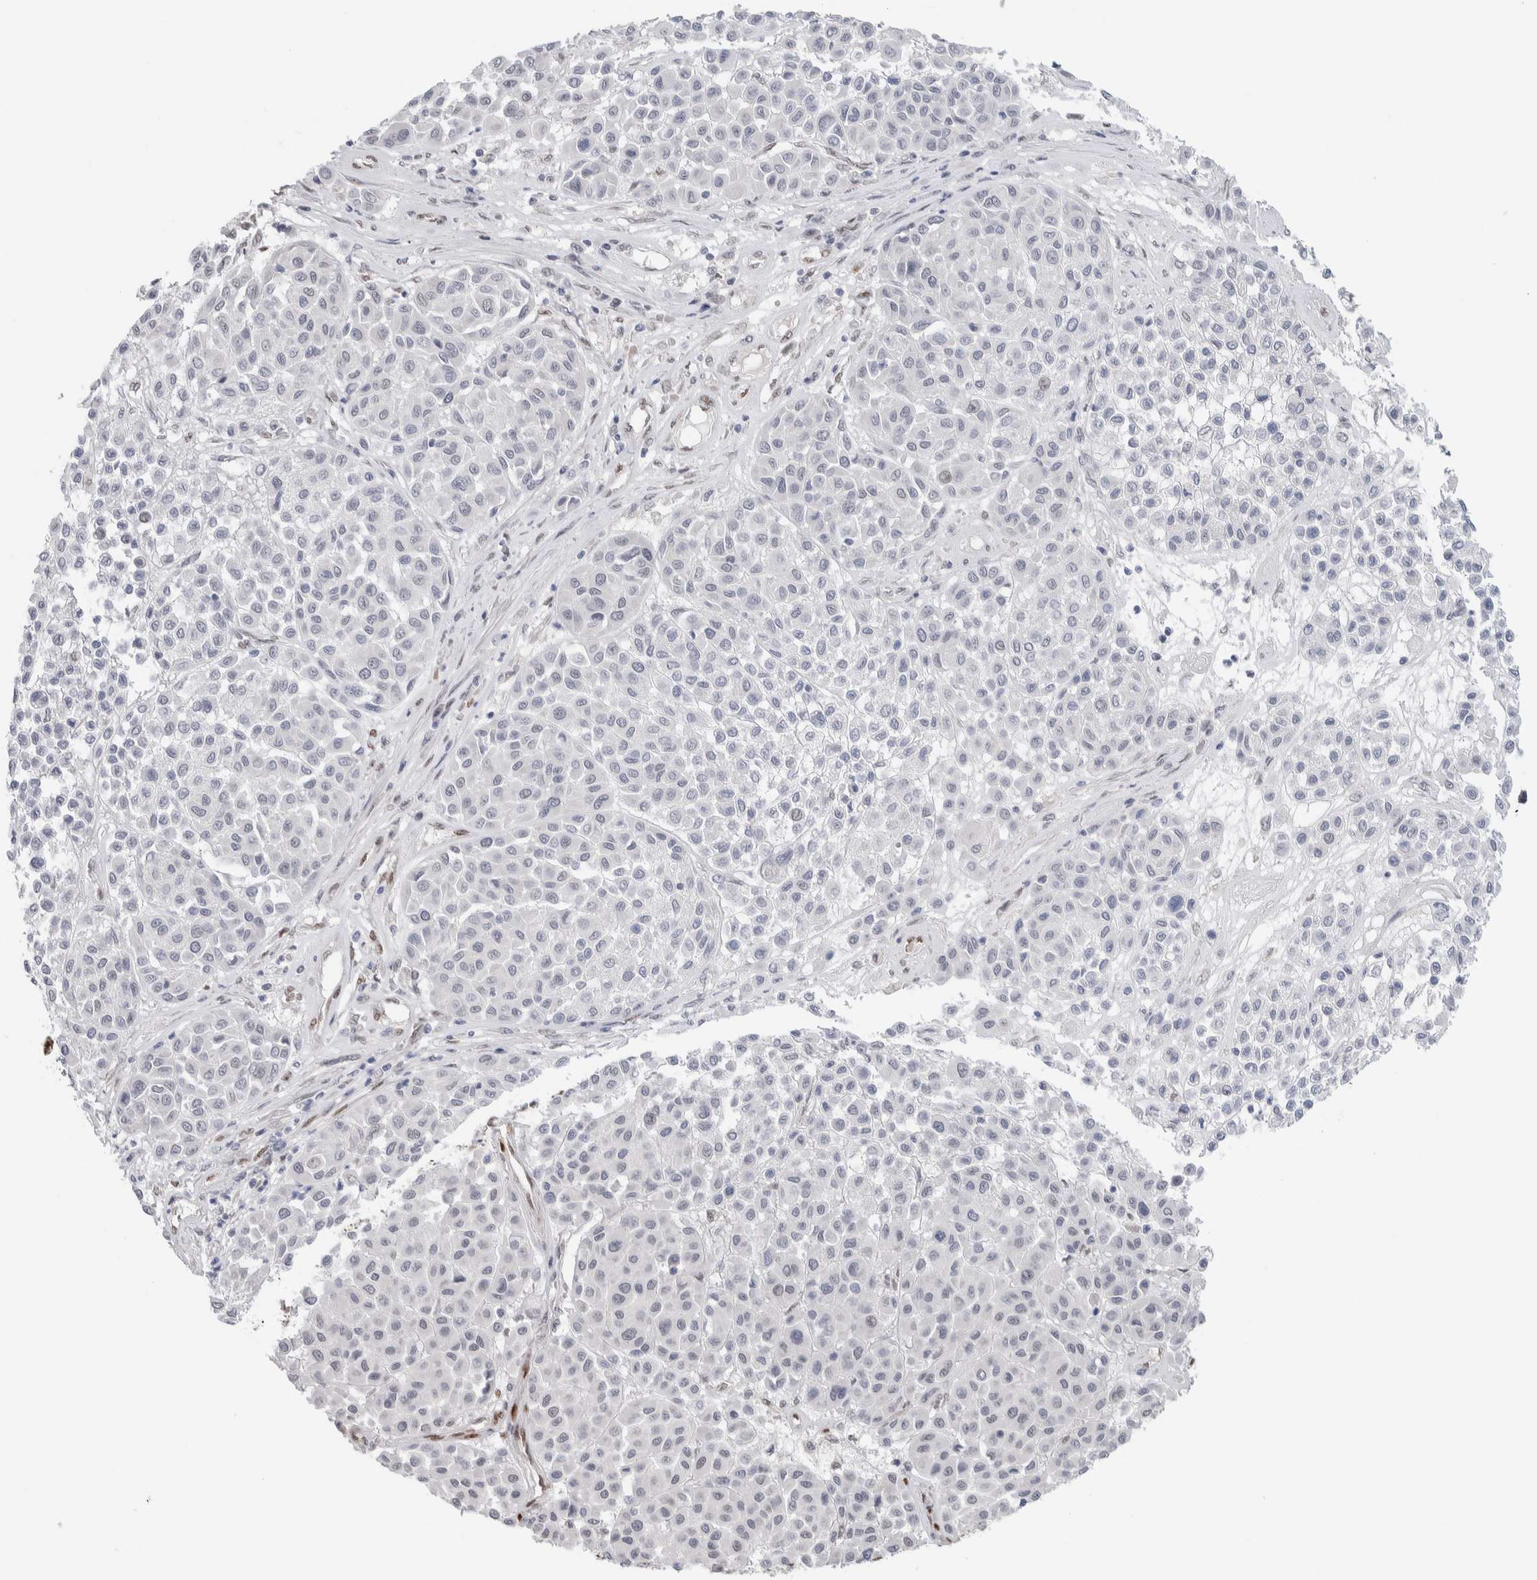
{"staining": {"intensity": "negative", "quantity": "none", "location": "none"}, "tissue": "melanoma", "cell_type": "Tumor cells", "image_type": "cancer", "snomed": [{"axis": "morphology", "description": "Malignant melanoma, Metastatic site"}, {"axis": "topography", "description": "Soft tissue"}], "caption": "A high-resolution micrograph shows immunohistochemistry staining of malignant melanoma (metastatic site), which displays no significant positivity in tumor cells.", "gene": "PRMT1", "patient": {"sex": "male", "age": 41}}